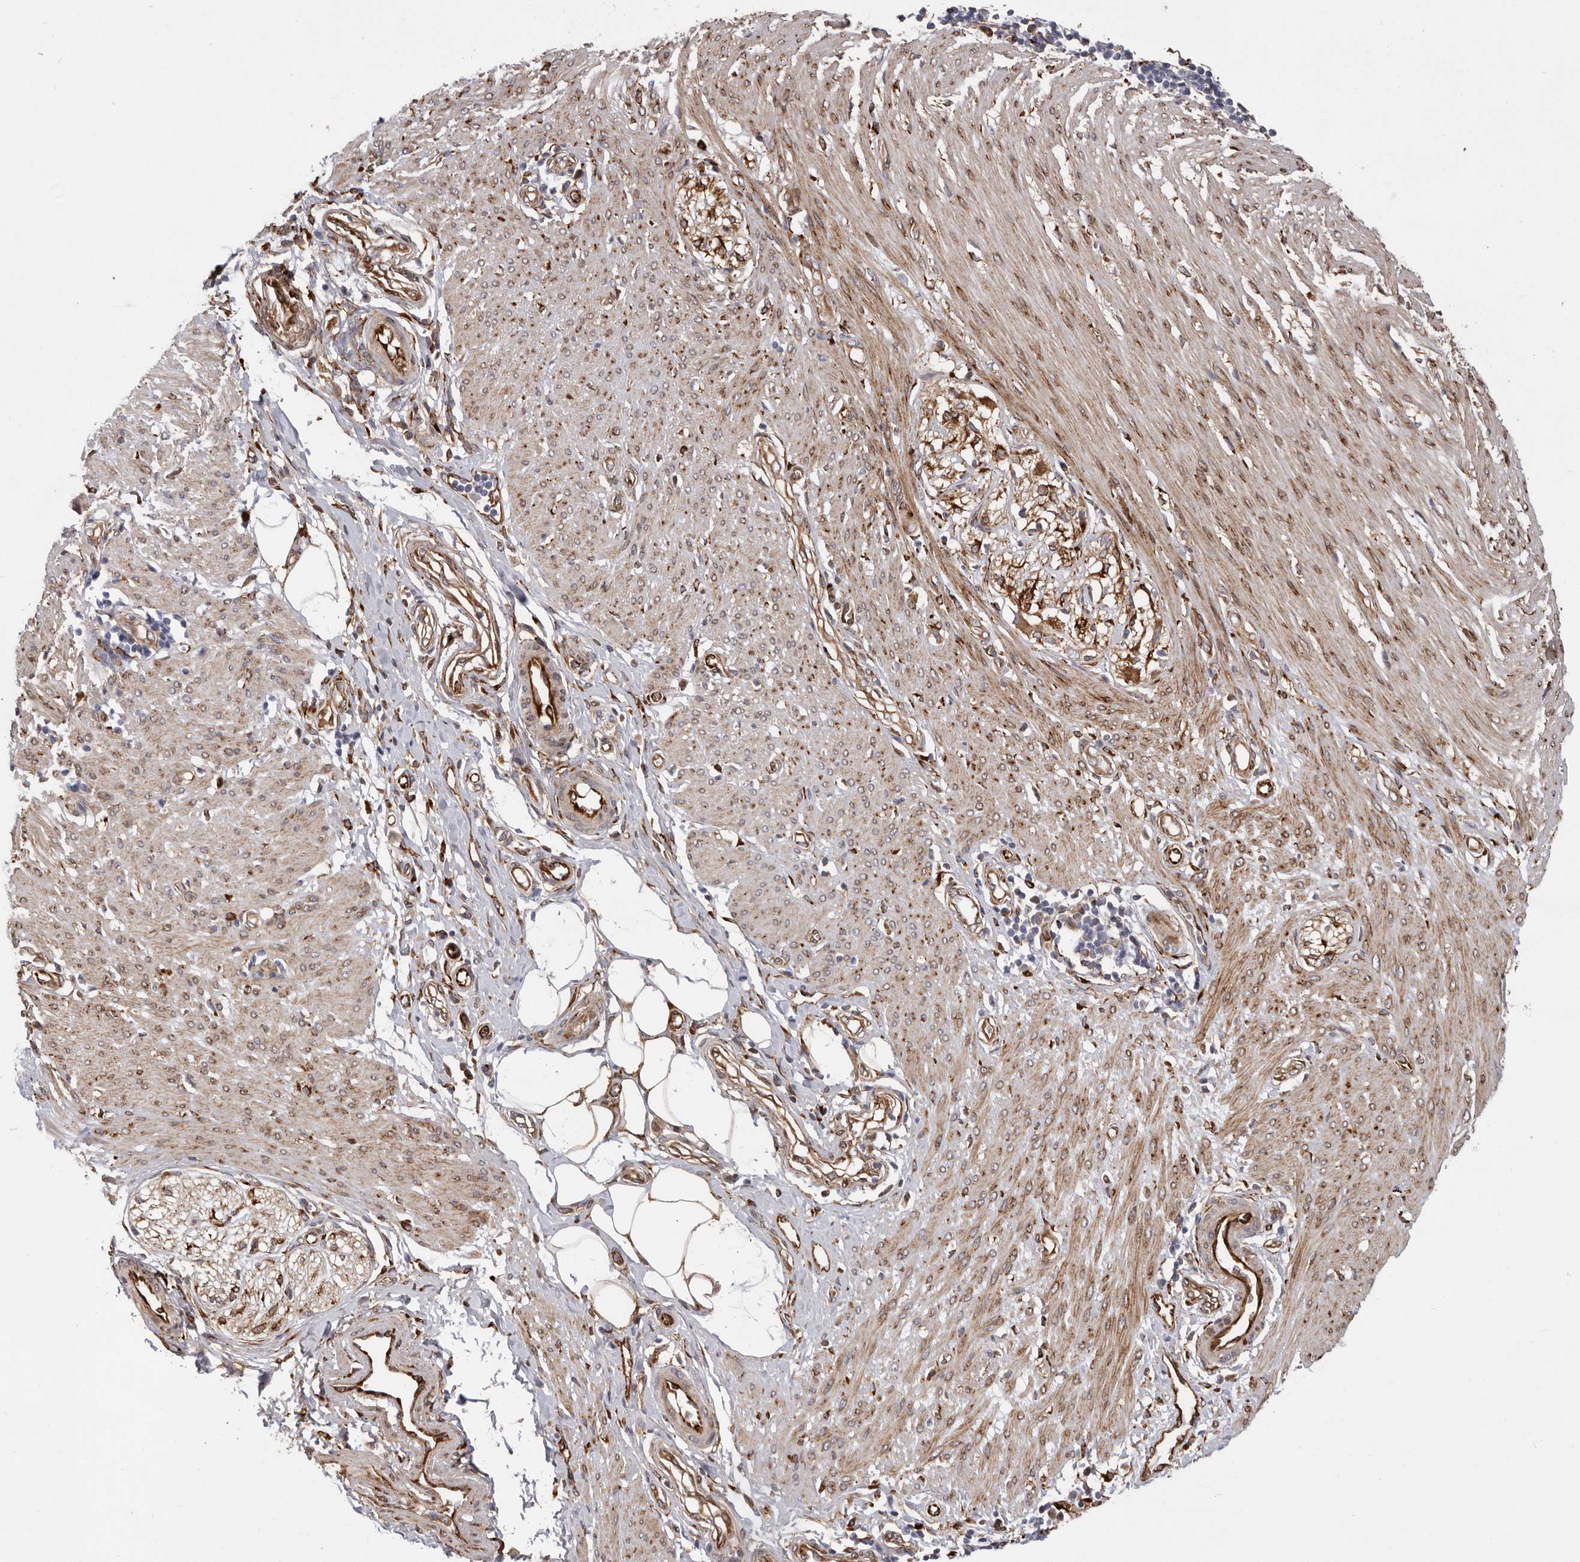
{"staining": {"intensity": "moderate", "quantity": ">75%", "location": "cytoplasmic/membranous"}, "tissue": "smooth muscle", "cell_type": "Smooth muscle cells", "image_type": "normal", "snomed": [{"axis": "morphology", "description": "Normal tissue, NOS"}, {"axis": "morphology", "description": "Adenocarcinoma, NOS"}, {"axis": "topography", "description": "Colon"}, {"axis": "topography", "description": "Peripheral nerve tissue"}], "caption": "IHC micrograph of benign smooth muscle: human smooth muscle stained using IHC shows medium levels of moderate protein expression localized specifically in the cytoplasmic/membranous of smooth muscle cells, appearing as a cytoplasmic/membranous brown color.", "gene": "WDTC1", "patient": {"sex": "male", "age": 14}}